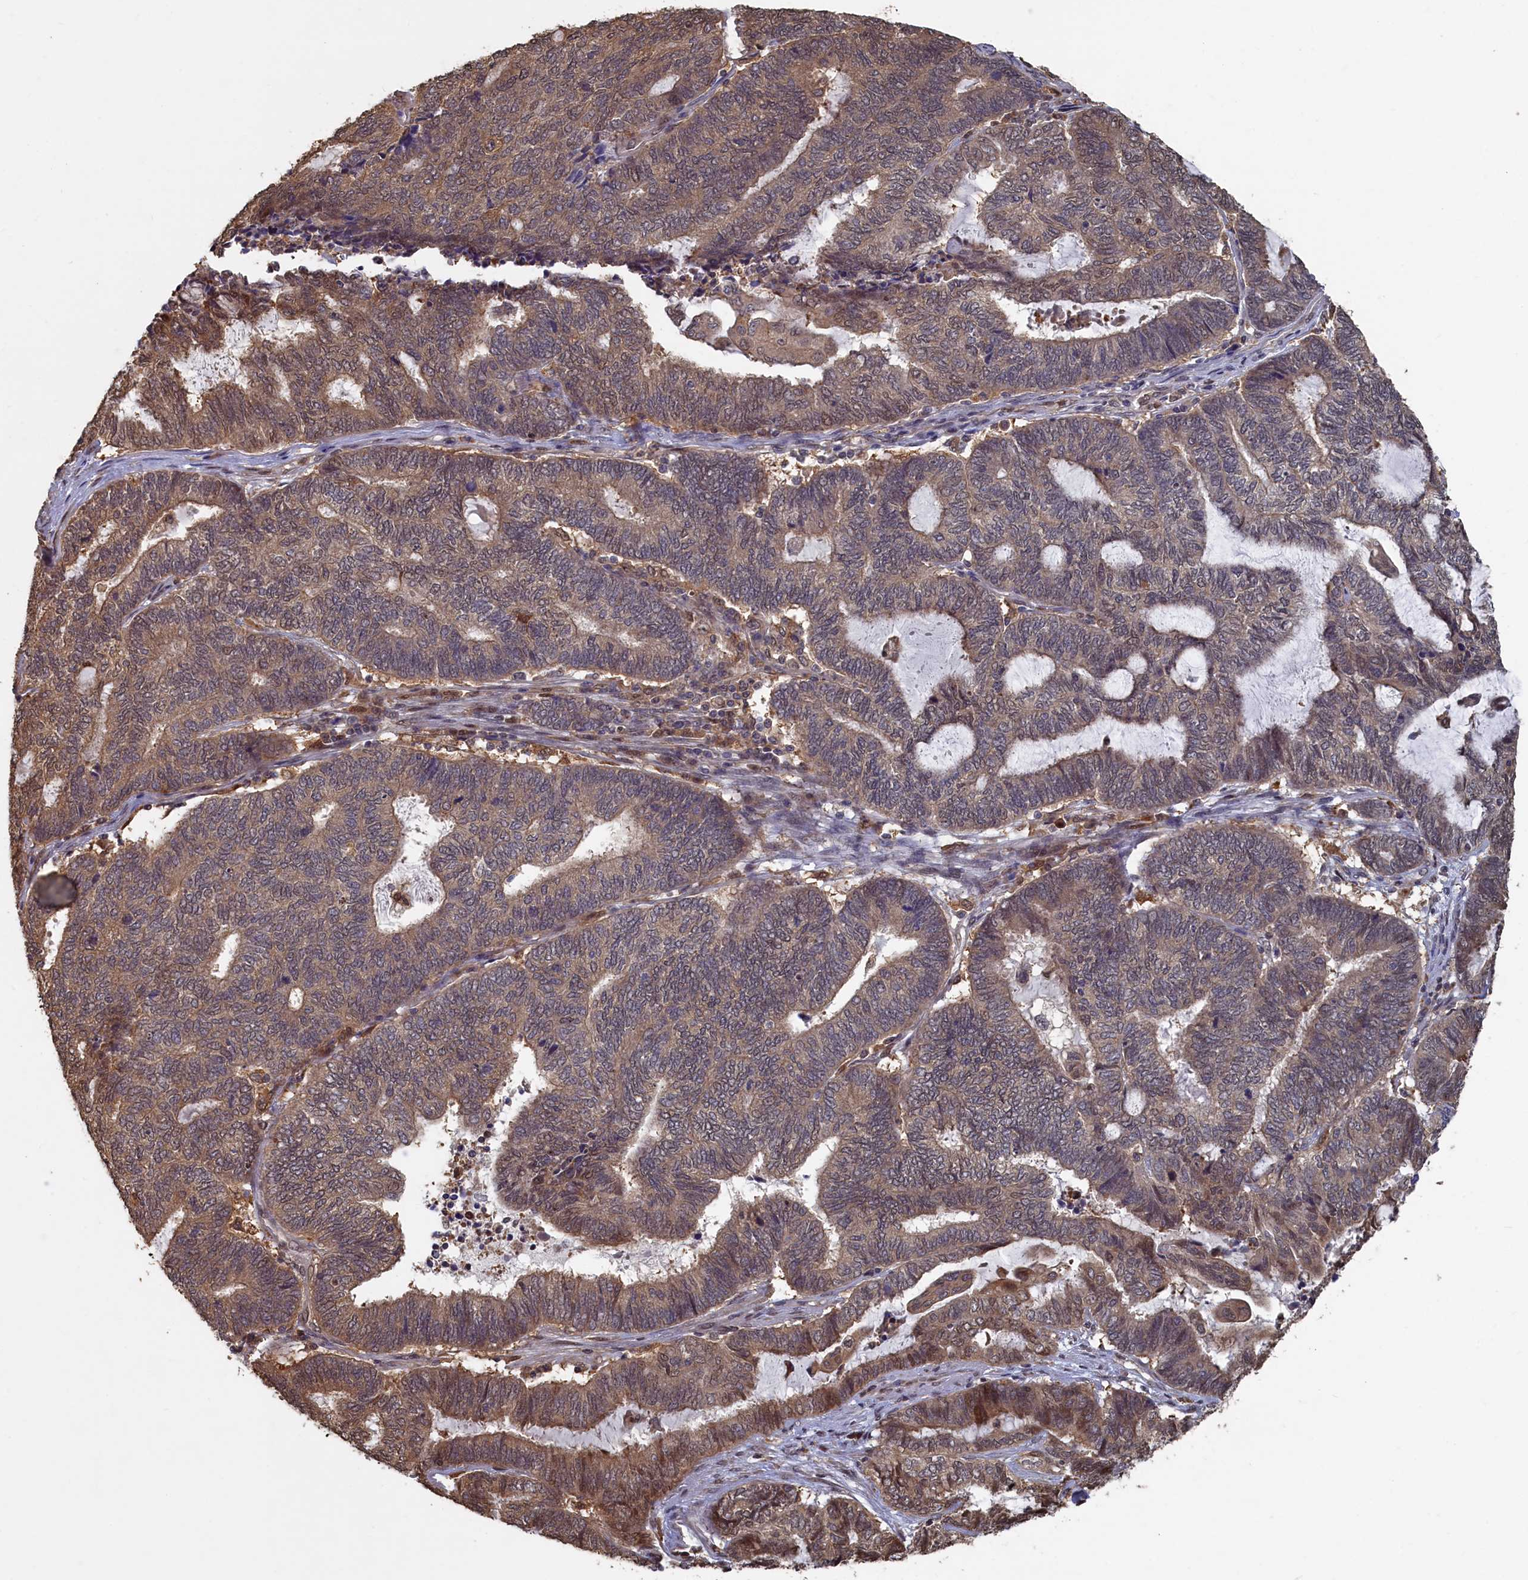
{"staining": {"intensity": "moderate", "quantity": ">75%", "location": "cytoplasmic/membranous,nuclear"}, "tissue": "endometrial cancer", "cell_type": "Tumor cells", "image_type": "cancer", "snomed": [{"axis": "morphology", "description": "Adenocarcinoma, NOS"}, {"axis": "topography", "description": "Uterus"}, {"axis": "topography", "description": "Endometrium"}], "caption": "Adenocarcinoma (endometrial) stained with DAB IHC displays medium levels of moderate cytoplasmic/membranous and nuclear staining in approximately >75% of tumor cells. (DAB IHC with brightfield microscopy, high magnification).", "gene": "UCHL3", "patient": {"sex": "female", "age": 70}}